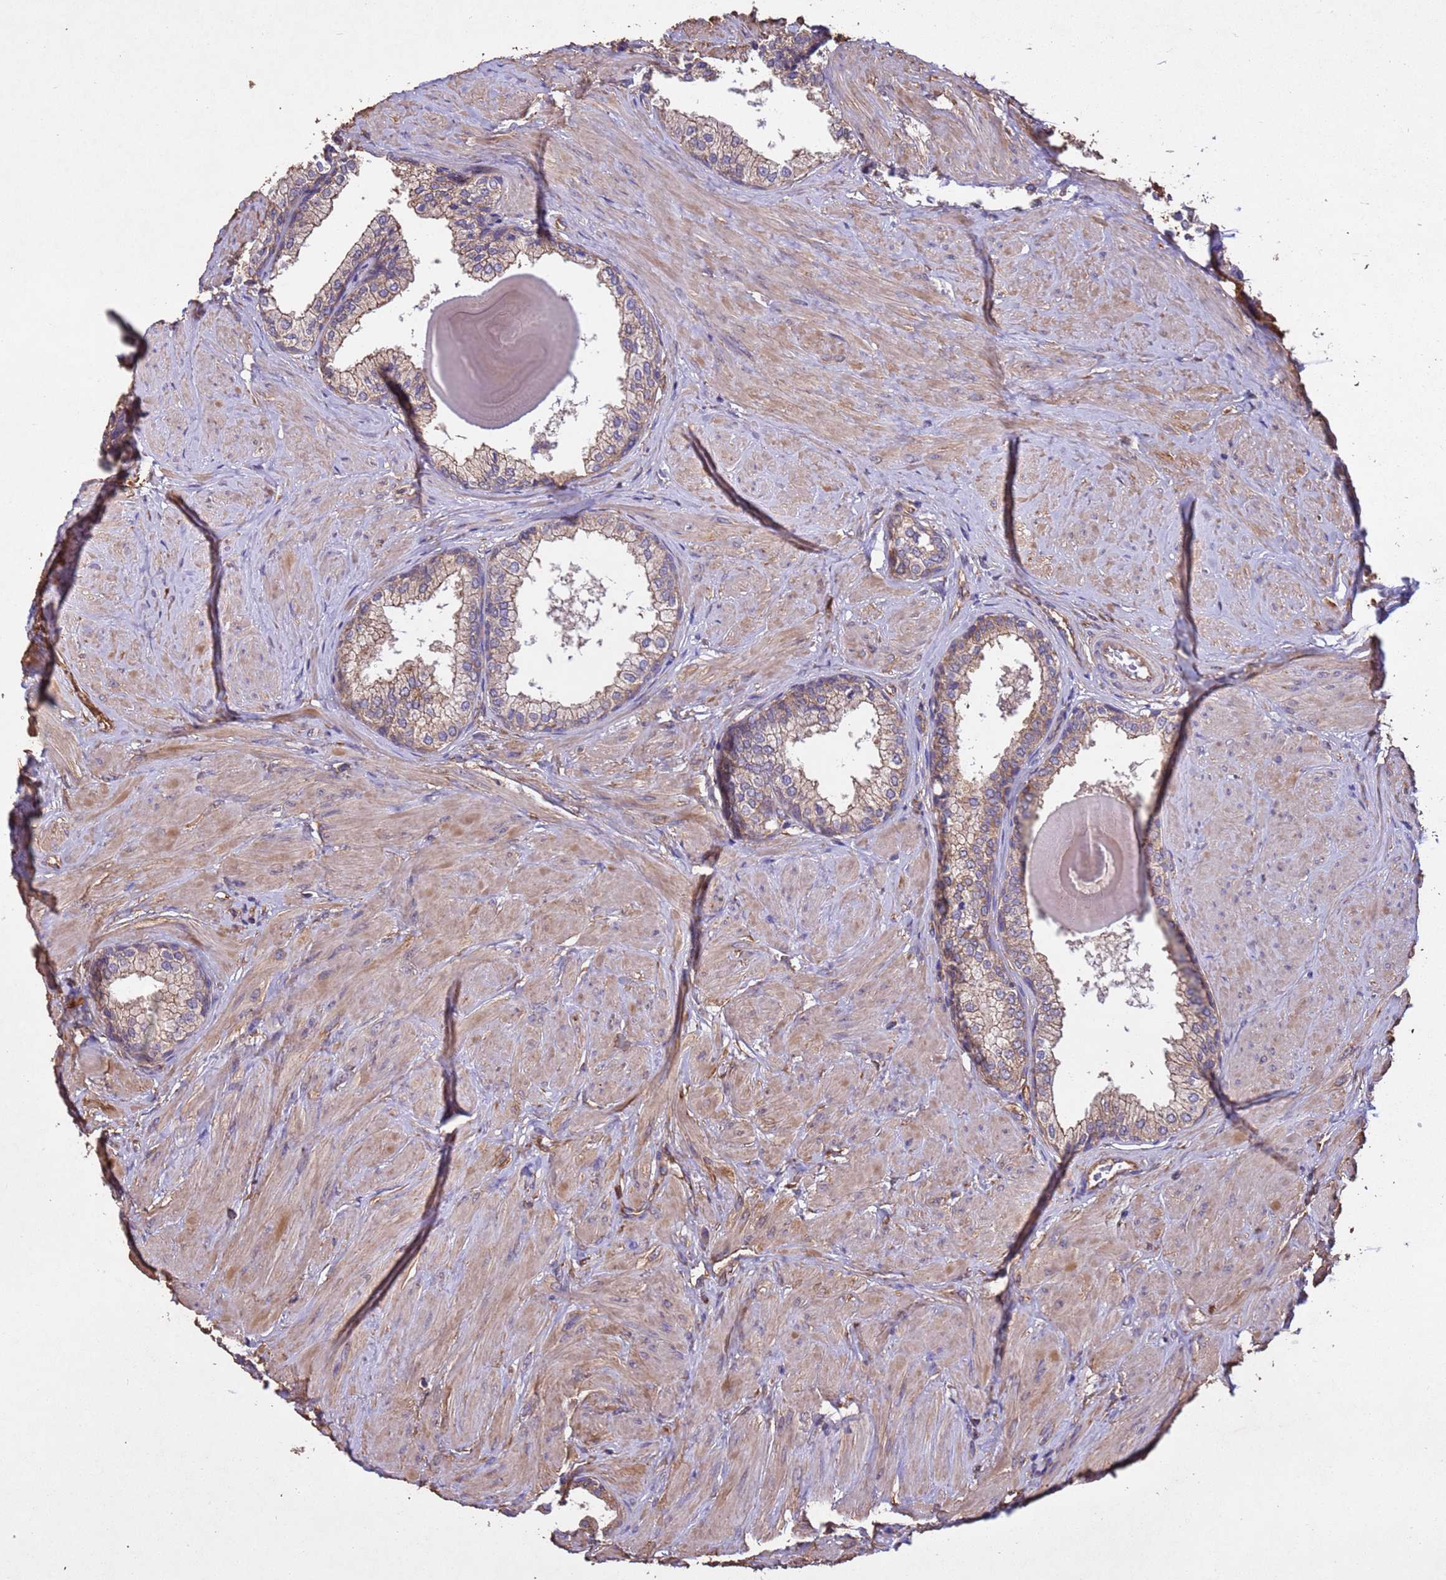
{"staining": {"intensity": "moderate", "quantity": ">75%", "location": "cytoplasmic/membranous"}, "tissue": "prostate", "cell_type": "Glandular cells", "image_type": "normal", "snomed": [{"axis": "morphology", "description": "Normal tissue, NOS"}, {"axis": "topography", "description": "Prostate"}], "caption": "This is a photomicrograph of immunohistochemistry staining of benign prostate, which shows moderate positivity in the cytoplasmic/membranous of glandular cells.", "gene": "MTX3", "patient": {"sex": "male", "age": 48}}